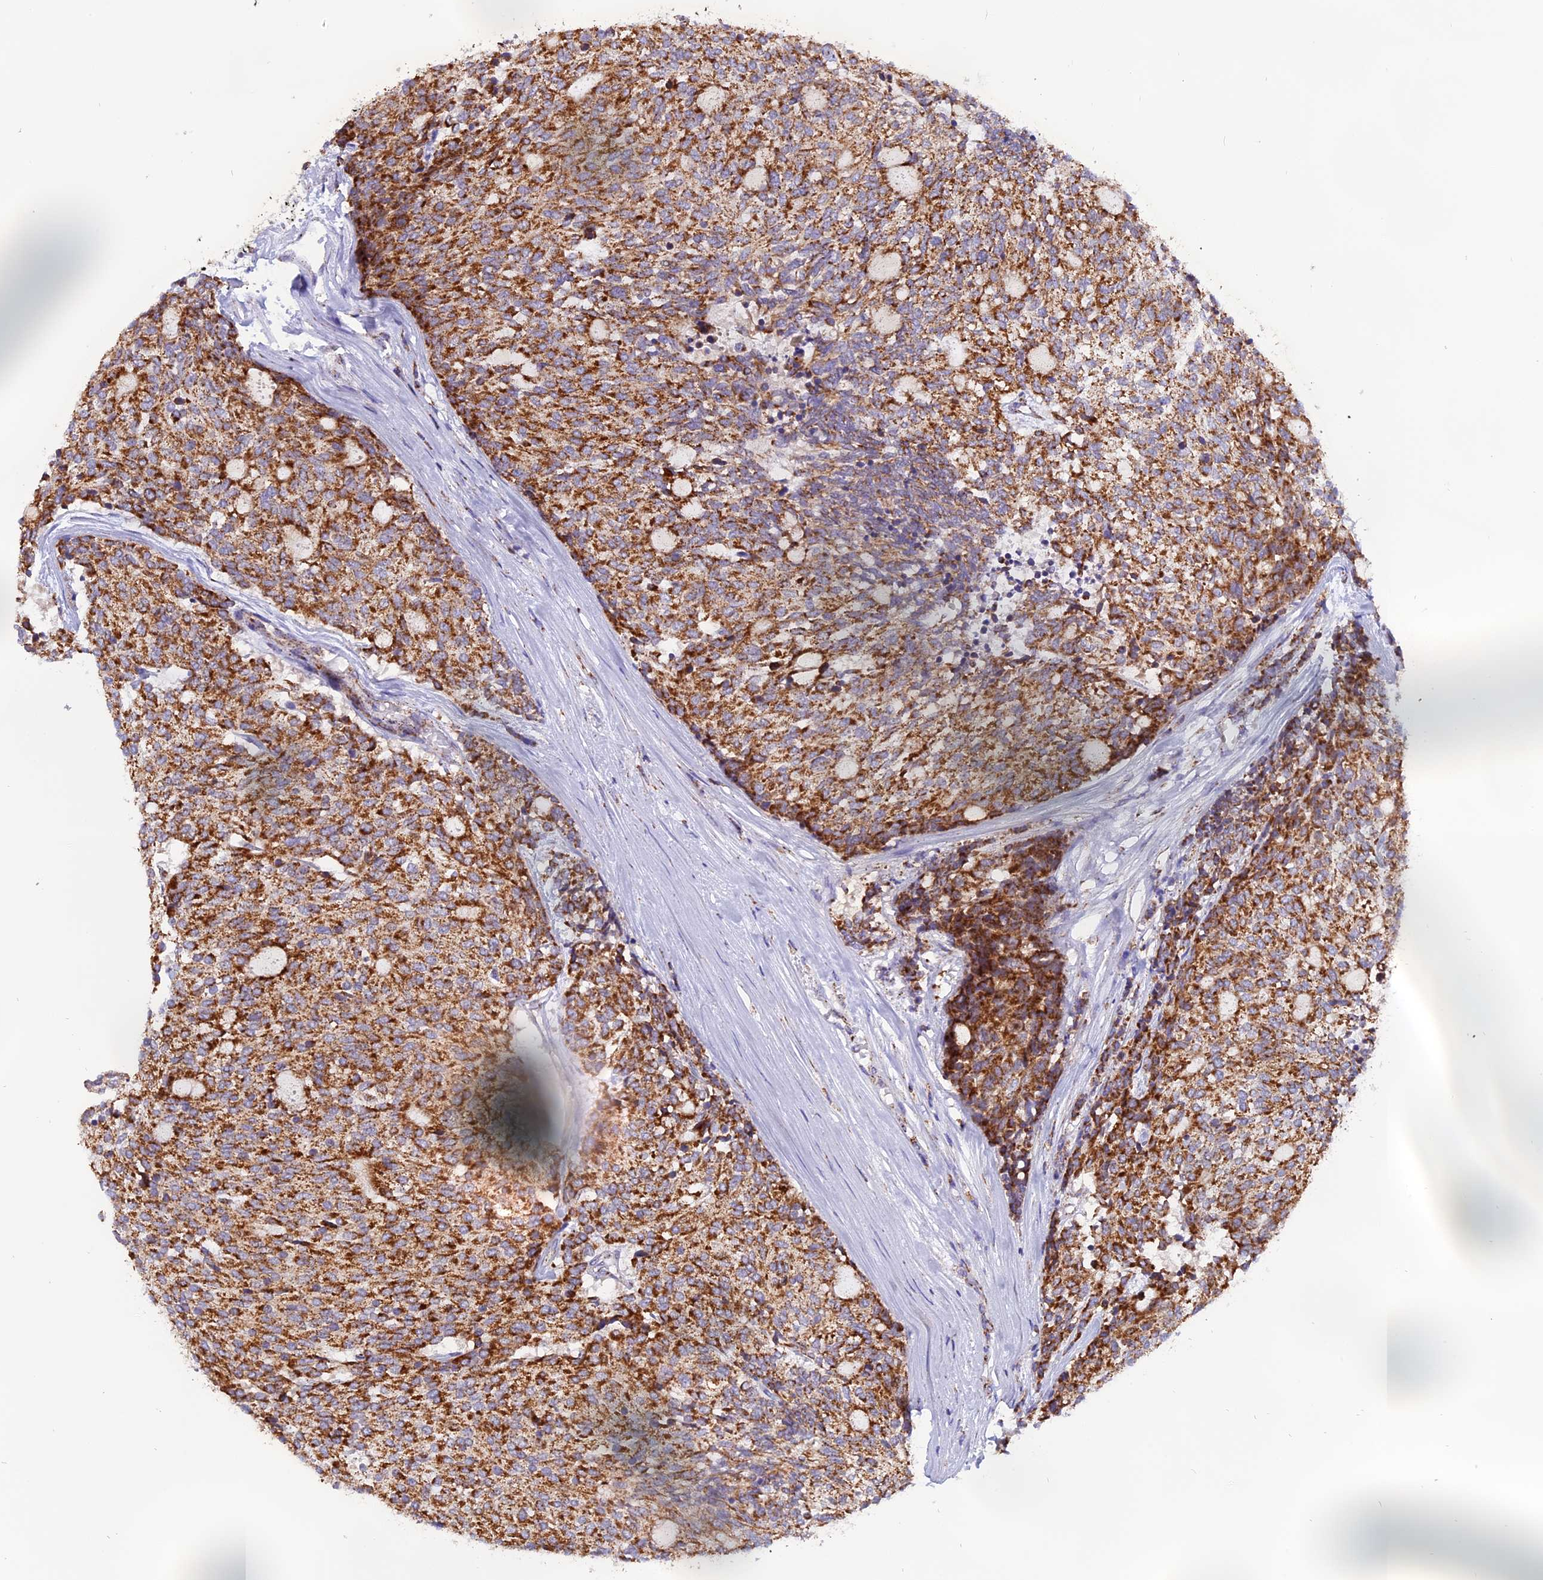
{"staining": {"intensity": "strong", "quantity": ">75%", "location": "cytoplasmic/membranous"}, "tissue": "carcinoid", "cell_type": "Tumor cells", "image_type": "cancer", "snomed": [{"axis": "morphology", "description": "Carcinoid, malignant, NOS"}, {"axis": "topography", "description": "Pancreas"}], "caption": "Human malignant carcinoid stained for a protein (brown) displays strong cytoplasmic/membranous positive positivity in approximately >75% of tumor cells.", "gene": "MRPS34", "patient": {"sex": "female", "age": 54}}